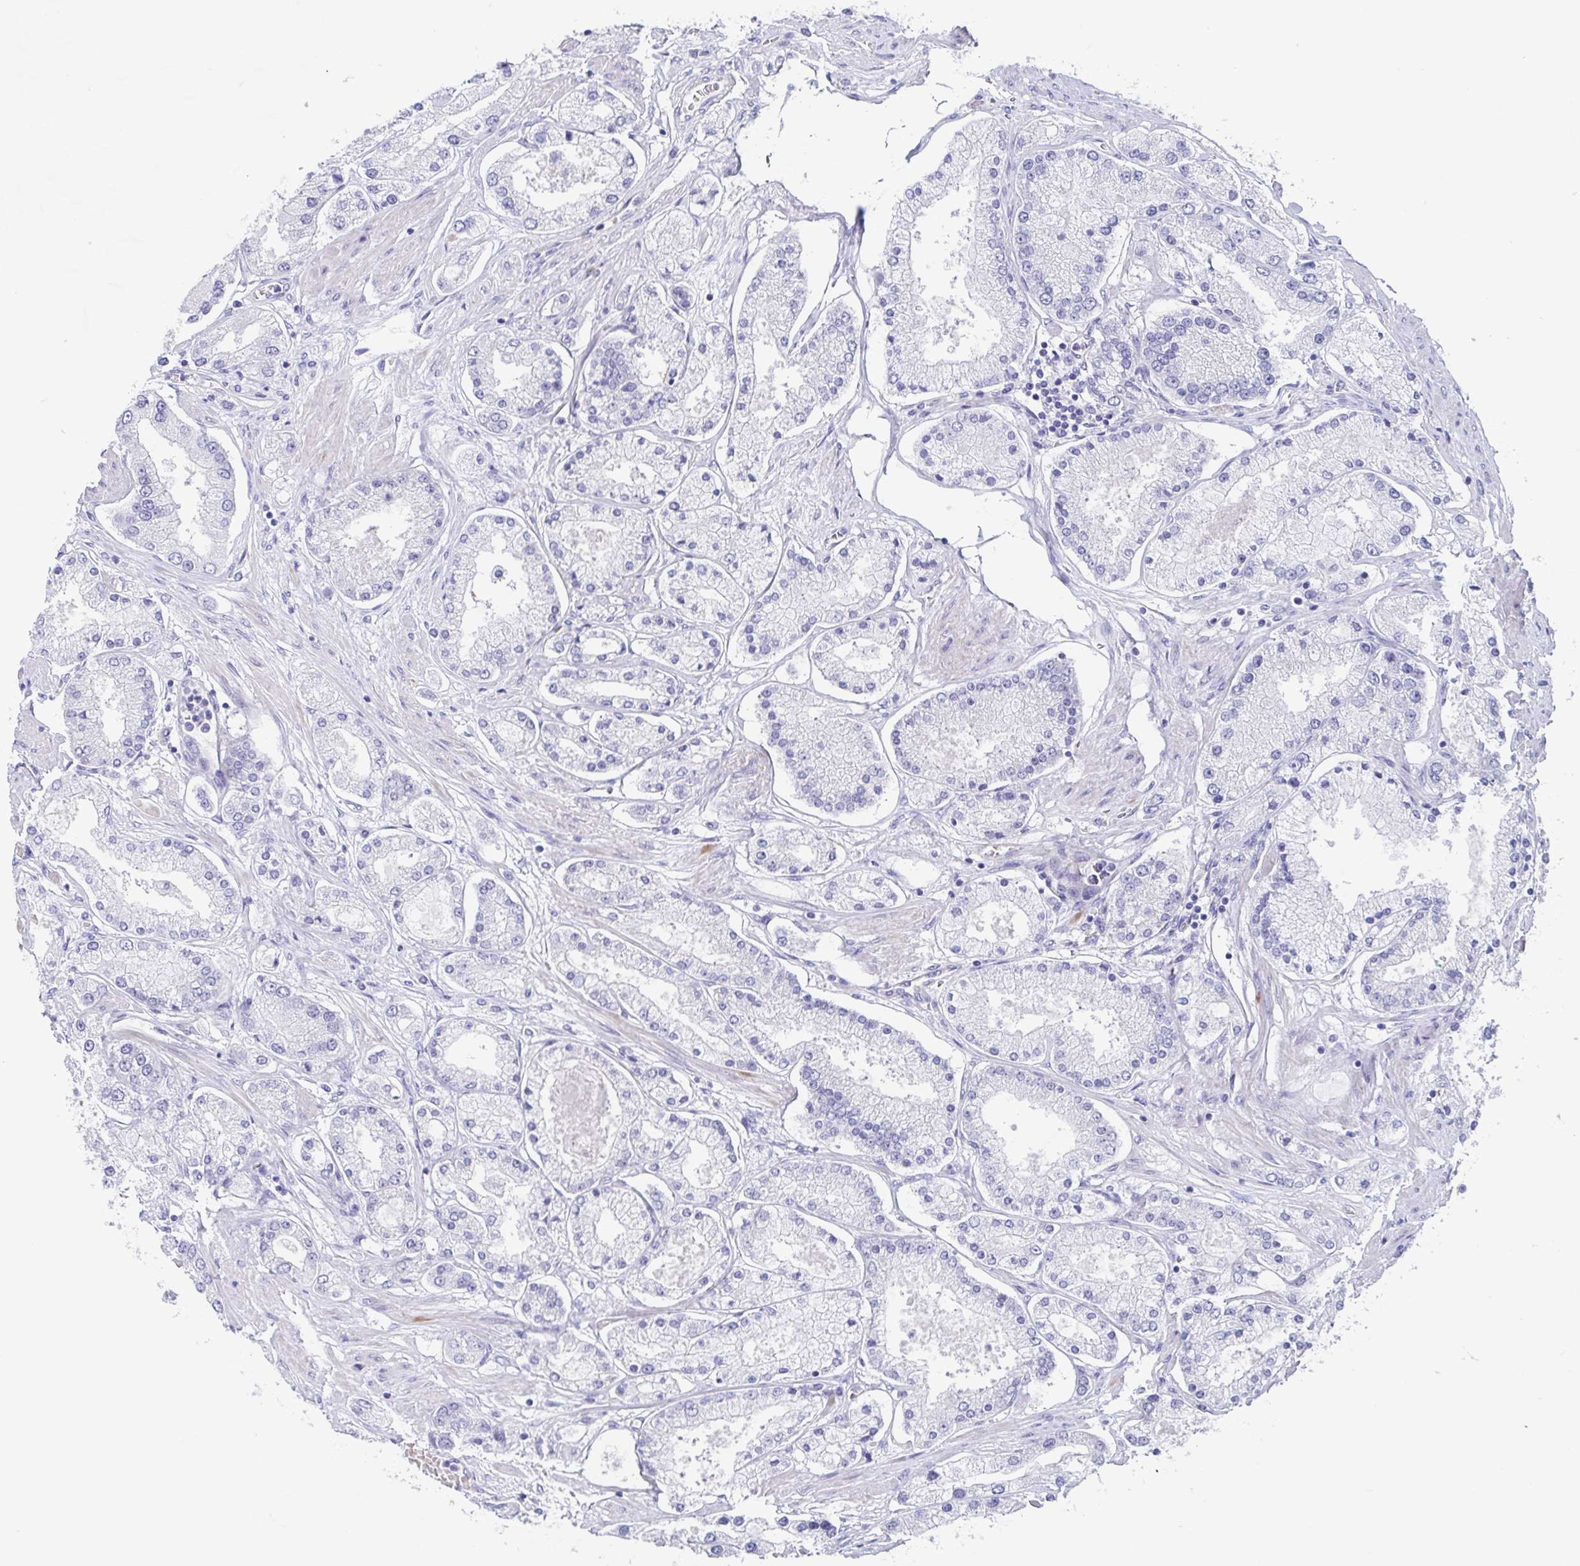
{"staining": {"intensity": "negative", "quantity": "none", "location": "none"}, "tissue": "prostate cancer", "cell_type": "Tumor cells", "image_type": "cancer", "snomed": [{"axis": "morphology", "description": "Adenocarcinoma, High grade"}, {"axis": "topography", "description": "Prostate"}], "caption": "An IHC histopathology image of adenocarcinoma (high-grade) (prostate) is shown. There is no staining in tumor cells of adenocarcinoma (high-grade) (prostate). The staining was performed using DAB (3,3'-diaminobenzidine) to visualize the protein expression in brown, while the nuclei were stained in blue with hematoxylin (Magnification: 20x).", "gene": "TEX12", "patient": {"sex": "male", "age": 69}}